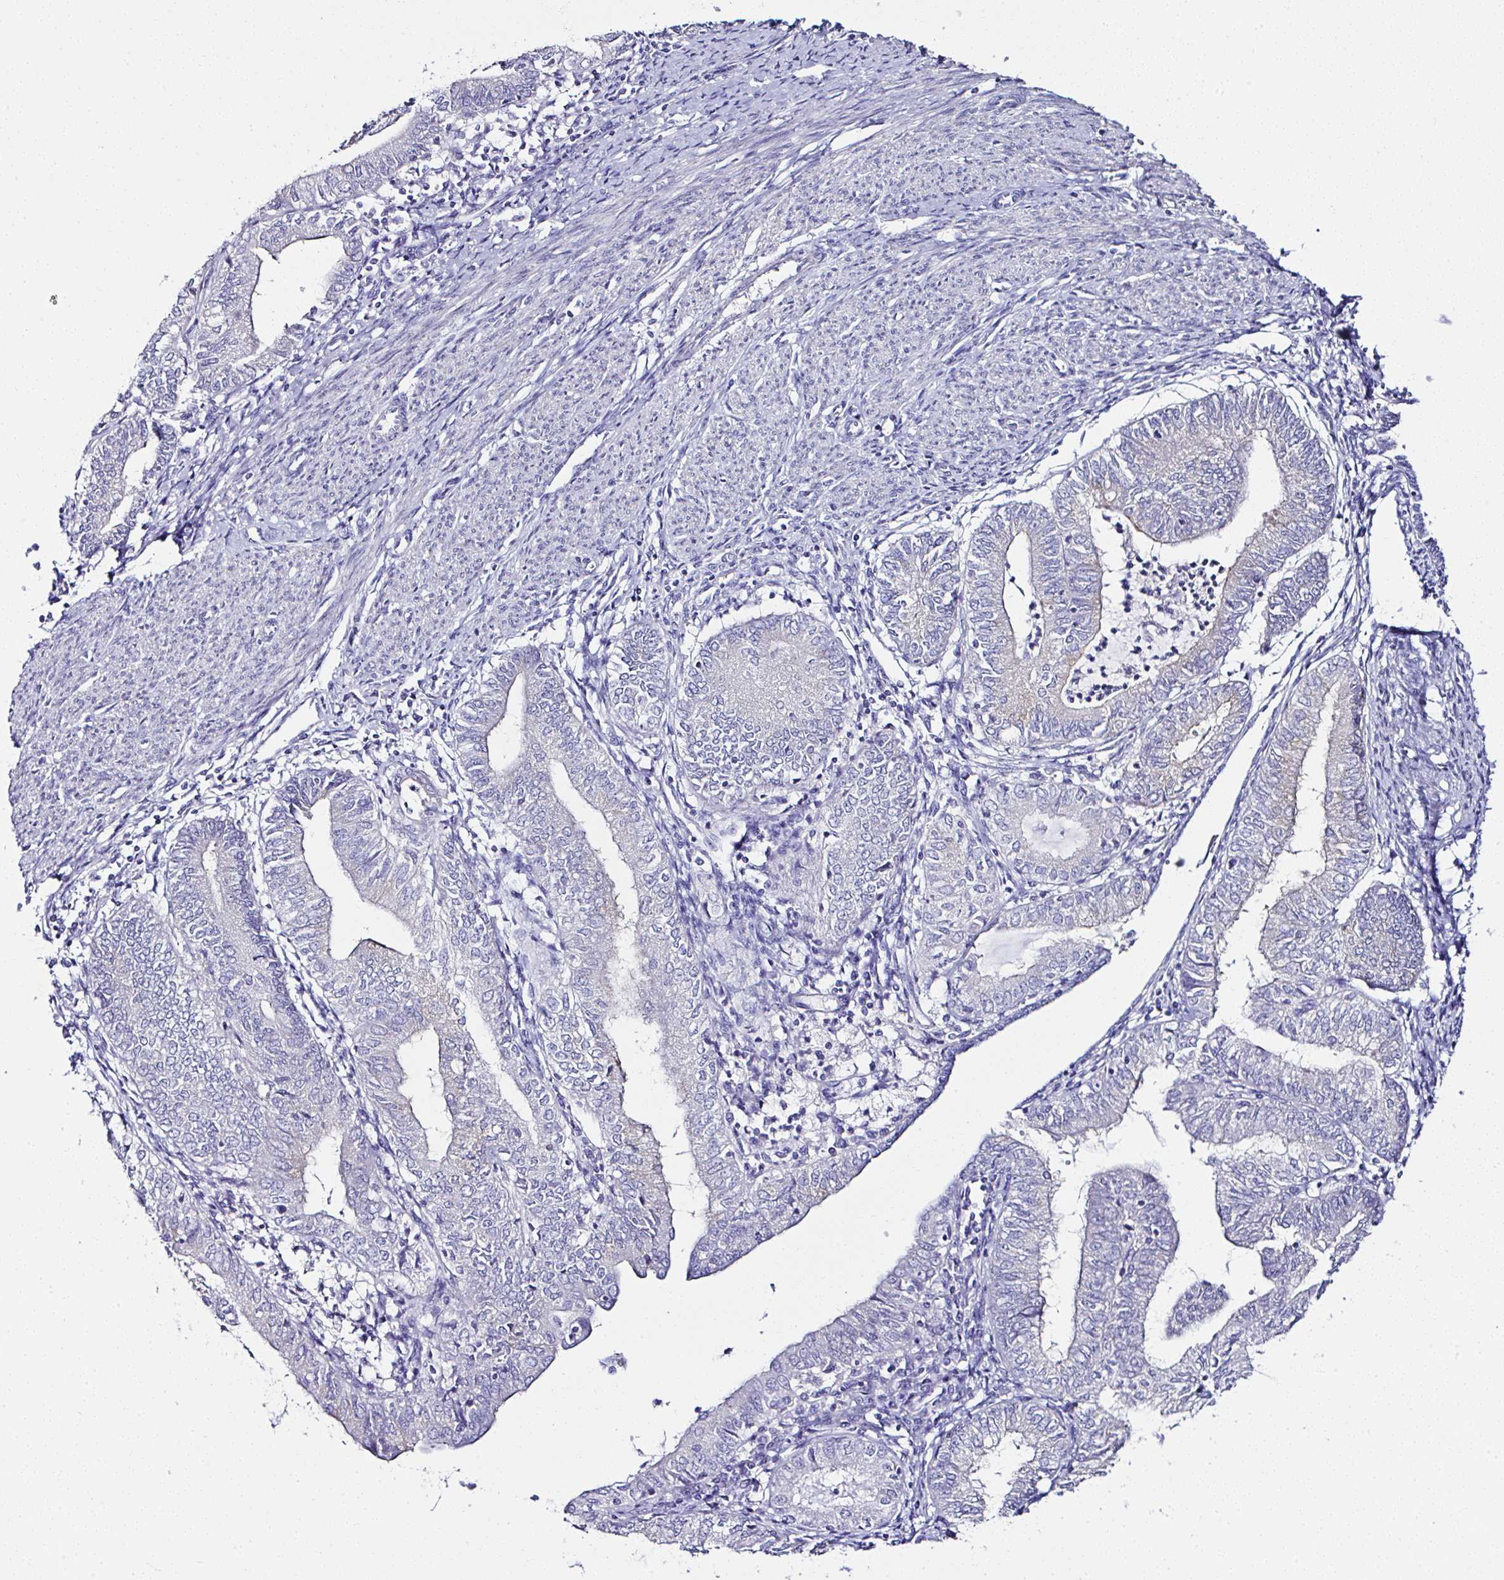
{"staining": {"intensity": "negative", "quantity": "none", "location": "none"}, "tissue": "endometrial cancer", "cell_type": "Tumor cells", "image_type": "cancer", "snomed": [{"axis": "morphology", "description": "Adenocarcinoma, NOS"}, {"axis": "topography", "description": "Endometrium"}], "caption": "Endometrial adenocarcinoma was stained to show a protein in brown. There is no significant staining in tumor cells. Nuclei are stained in blue.", "gene": "OR4P4", "patient": {"sex": "female", "age": 66}}